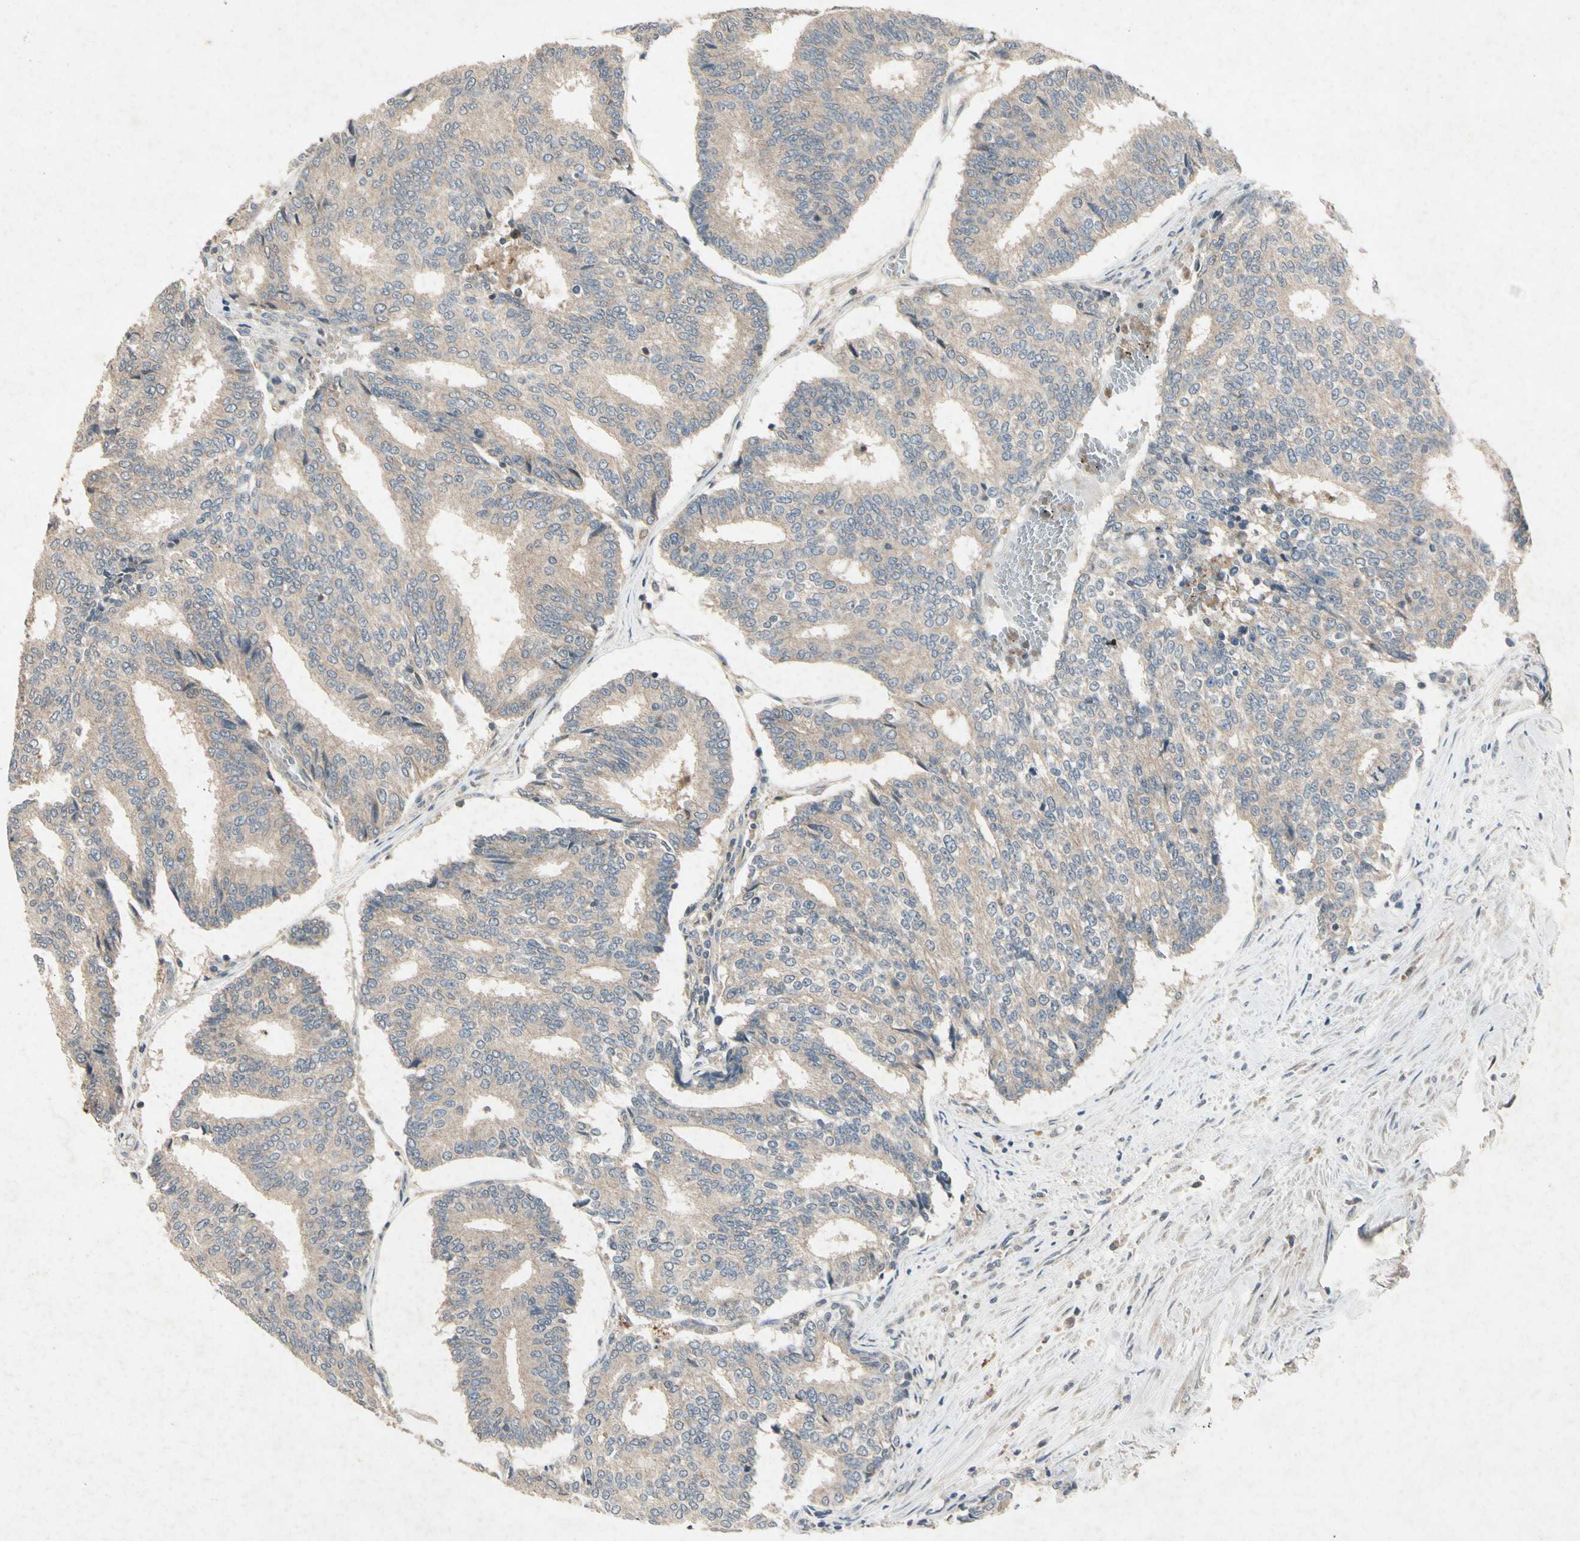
{"staining": {"intensity": "weak", "quantity": ">75%", "location": "cytoplasmic/membranous"}, "tissue": "prostate cancer", "cell_type": "Tumor cells", "image_type": "cancer", "snomed": [{"axis": "morphology", "description": "Adenocarcinoma, High grade"}, {"axis": "topography", "description": "Prostate"}], "caption": "High-power microscopy captured an immunohistochemistry micrograph of prostate high-grade adenocarcinoma, revealing weak cytoplasmic/membranous staining in about >75% of tumor cells.", "gene": "GPLD1", "patient": {"sex": "male", "age": 55}}